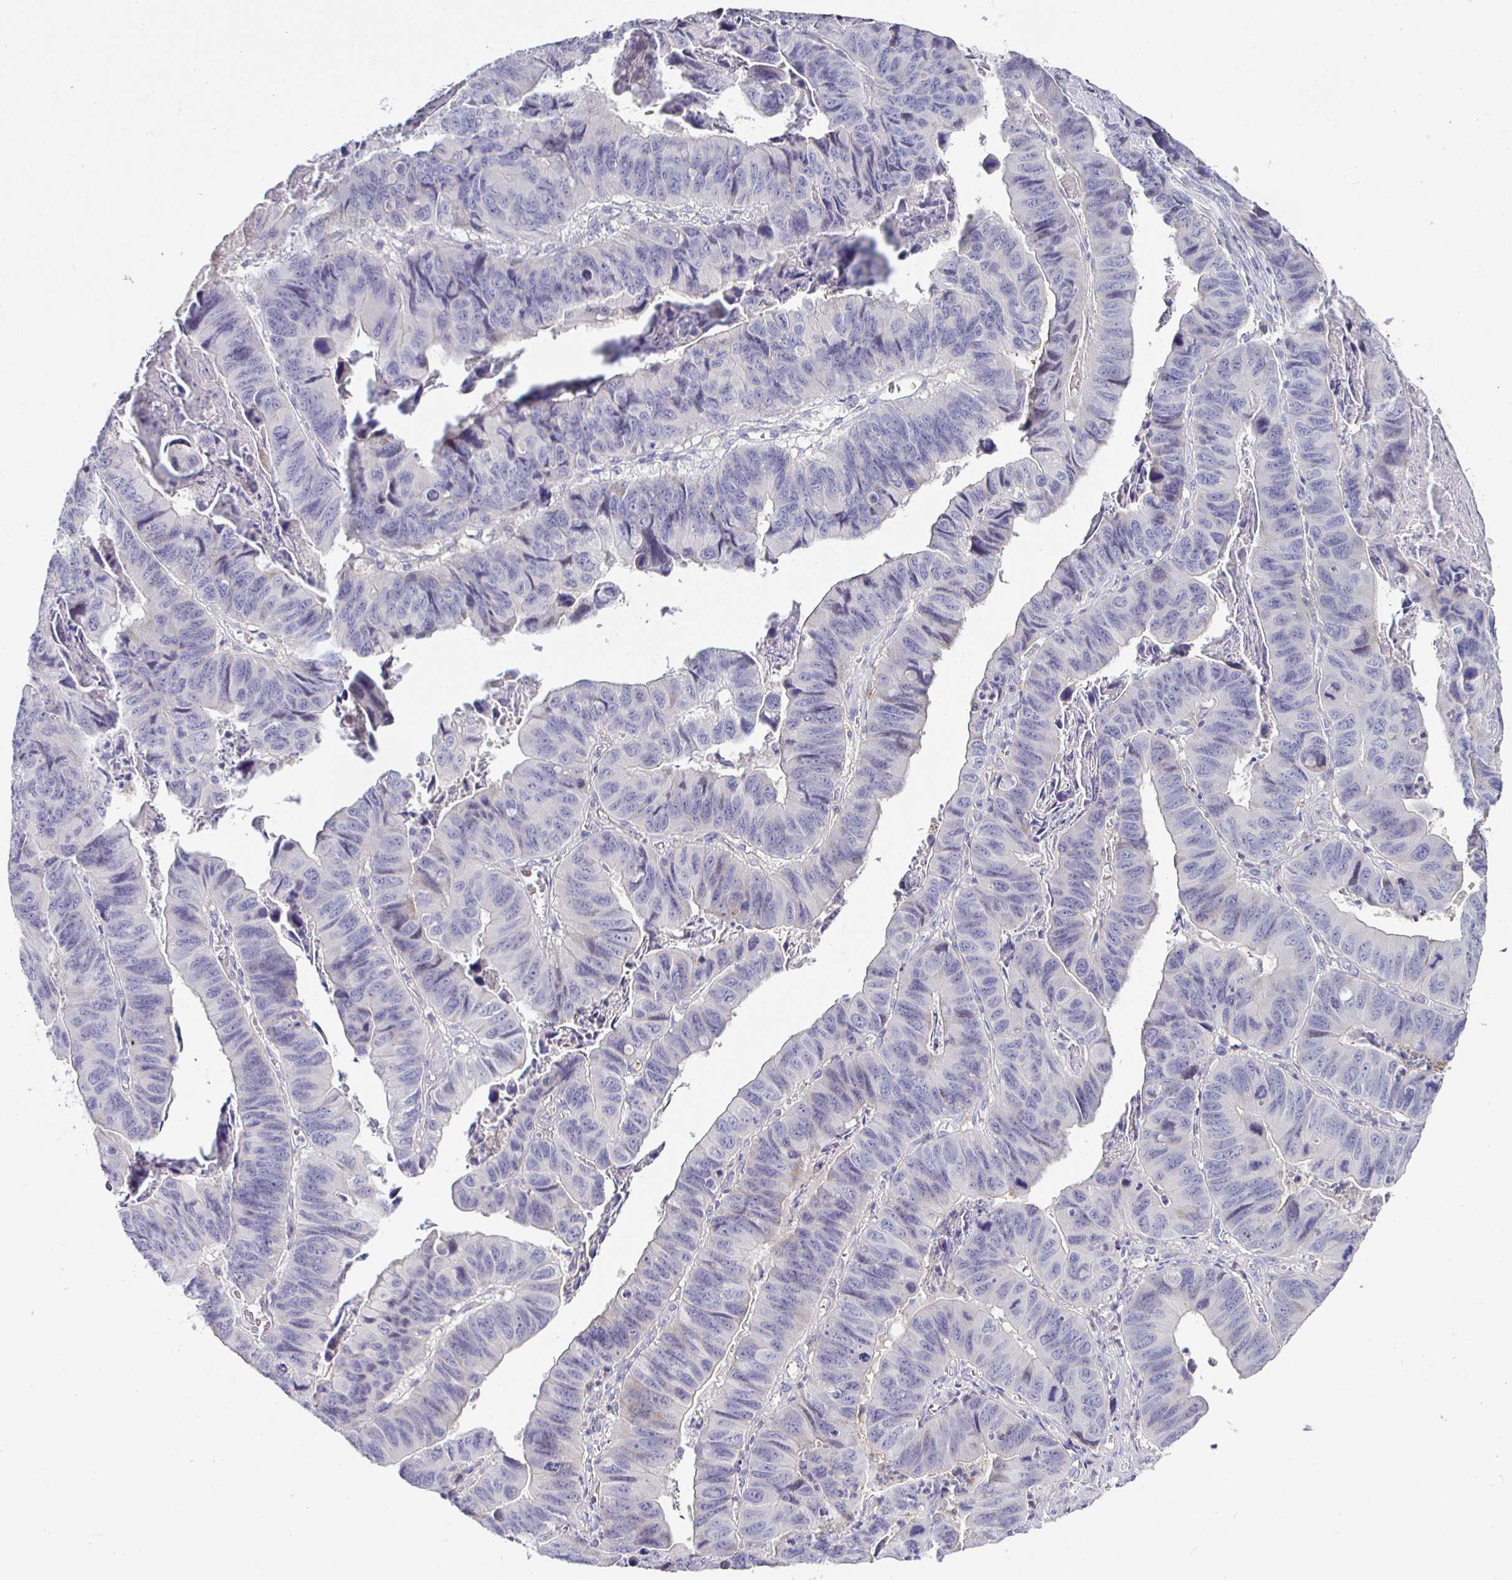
{"staining": {"intensity": "negative", "quantity": "none", "location": "none"}, "tissue": "stomach cancer", "cell_type": "Tumor cells", "image_type": "cancer", "snomed": [{"axis": "morphology", "description": "Adenocarcinoma, NOS"}, {"axis": "topography", "description": "Stomach, lower"}], "caption": "This micrograph is of stomach adenocarcinoma stained with immunohistochemistry (IHC) to label a protein in brown with the nuclei are counter-stained blue. There is no expression in tumor cells. (DAB (3,3'-diaminobenzidine) immunohistochemistry (IHC) with hematoxylin counter stain).", "gene": "SIRPA", "patient": {"sex": "male", "age": 77}}